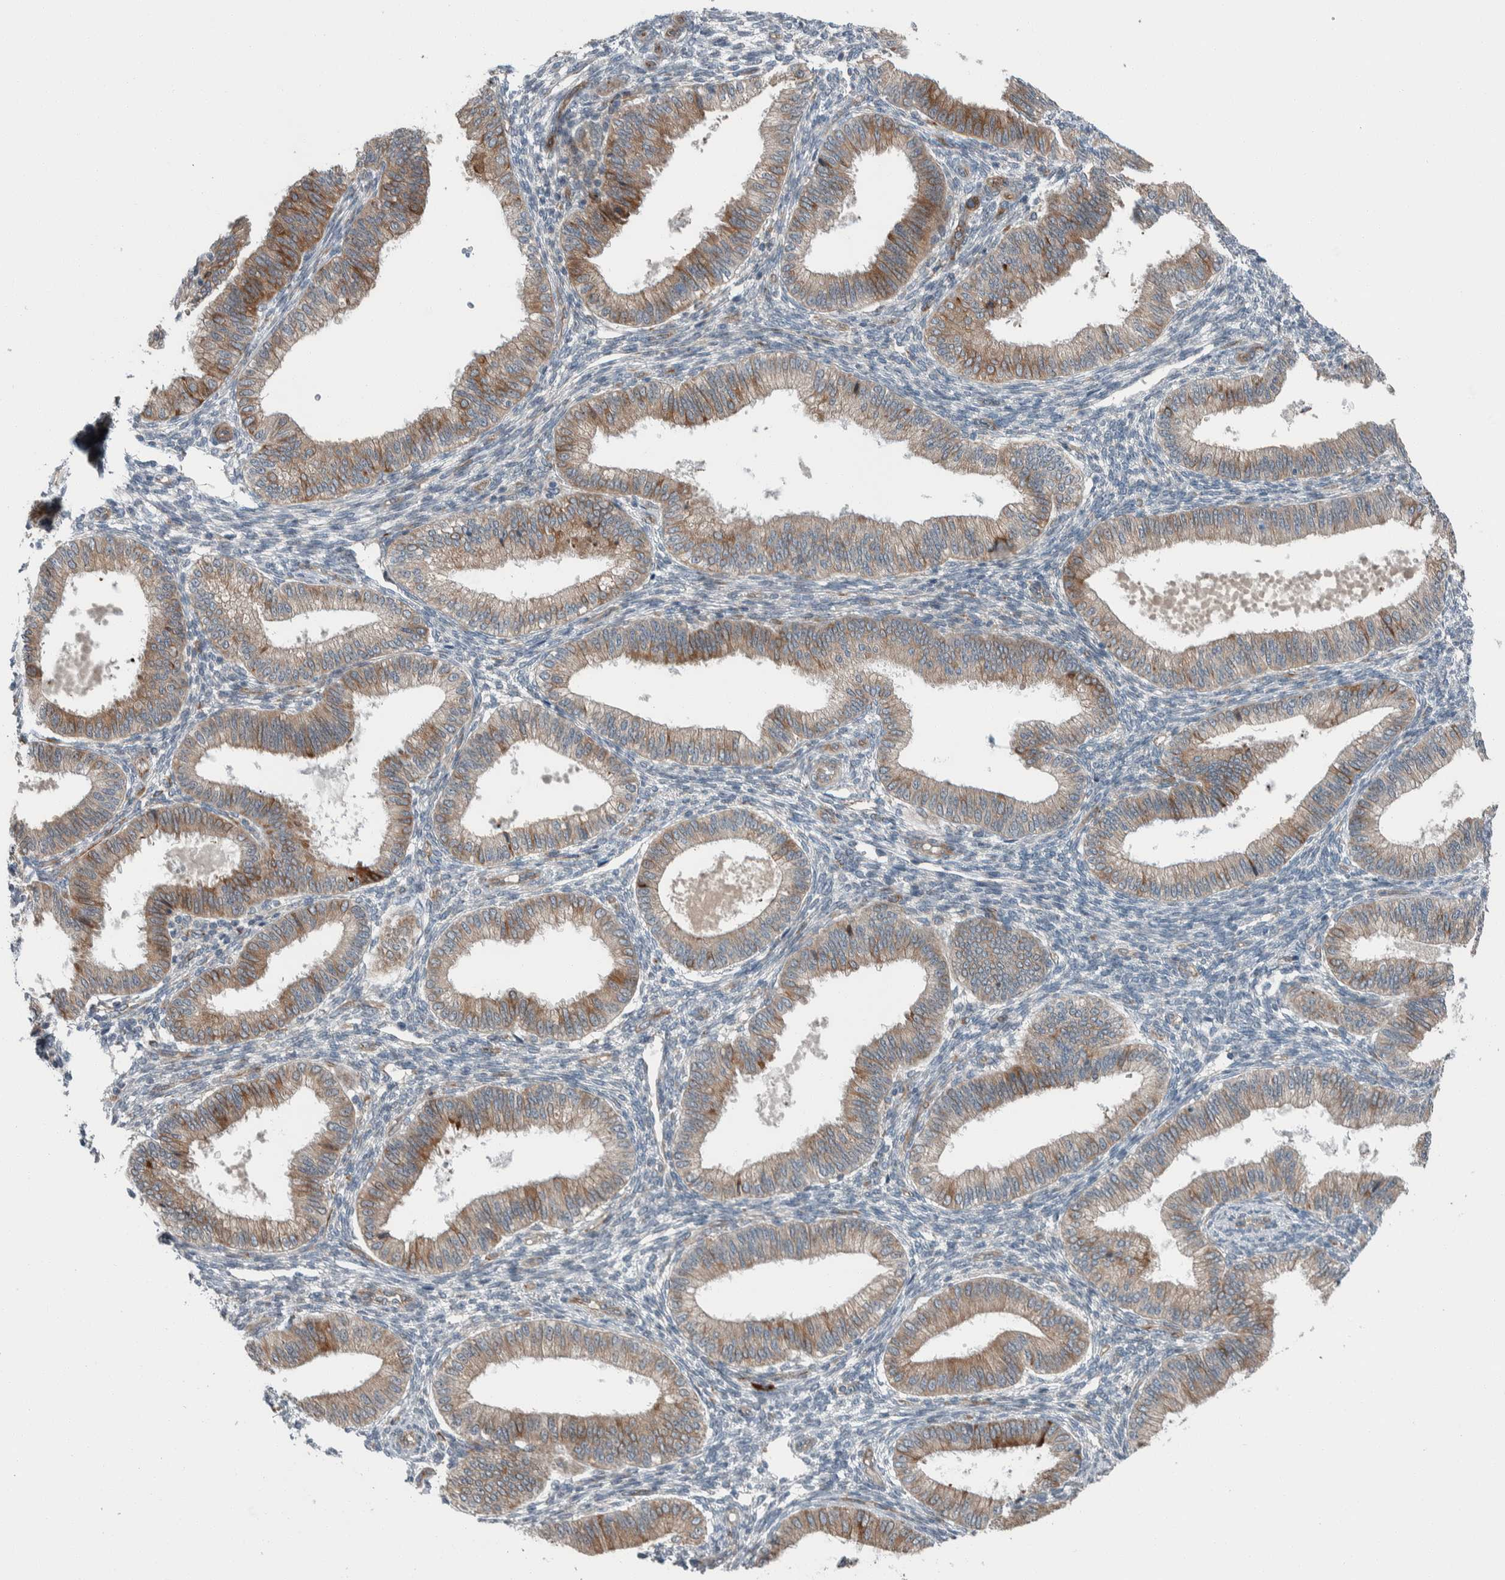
{"staining": {"intensity": "negative", "quantity": "none", "location": "none"}, "tissue": "endometrium", "cell_type": "Cells in endometrial stroma", "image_type": "normal", "snomed": [{"axis": "morphology", "description": "Normal tissue, NOS"}, {"axis": "topography", "description": "Endometrium"}], "caption": "There is no significant positivity in cells in endometrial stroma of endometrium.", "gene": "USP25", "patient": {"sex": "female", "age": 39}}